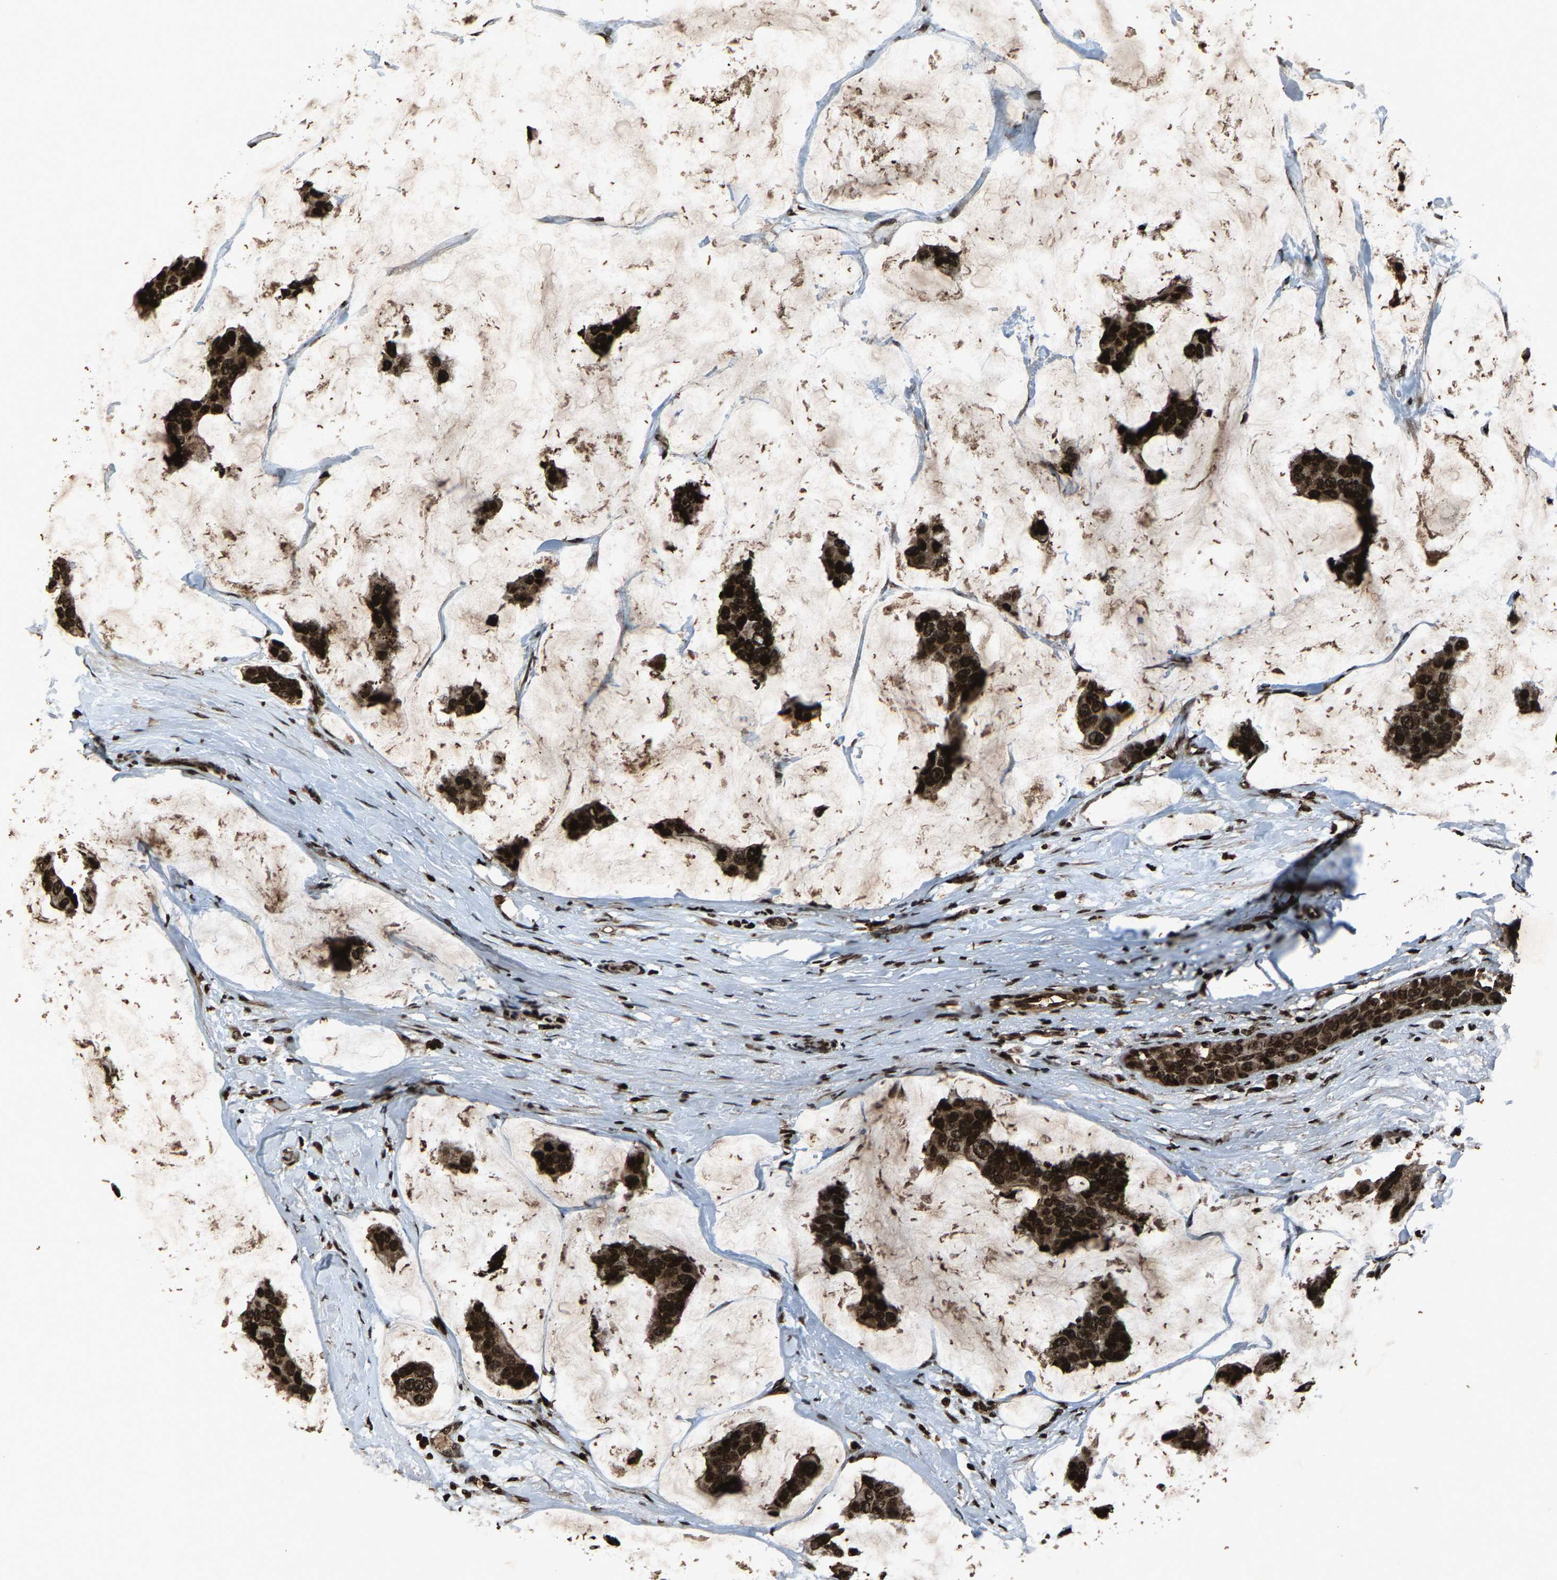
{"staining": {"intensity": "strong", "quantity": ">75%", "location": "cytoplasmic/membranous,nuclear"}, "tissue": "breast cancer", "cell_type": "Tumor cells", "image_type": "cancer", "snomed": [{"axis": "morphology", "description": "Normal tissue, NOS"}, {"axis": "morphology", "description": "Duct carcinoma"}, {"axis": "topography", "description": "Breast"}], "caption": "Immunohistochemistry (IHC) staining of breast infiltrating ductal carcinoma, which exhibits high levels of strong cytoplasmic/membranous and nuclear positivity in approximately >75% of tumor cells indicating strong cytoplasmic/membranous and nuclear protein expression. The staining was performed using DAB (3,3'-diaminobenzidine) (brown) for protein detection and nuclei were counterstained in hematoxylin (blue).", "gene": "H4C1", "patient": {"sex": "female", "age": 50}}